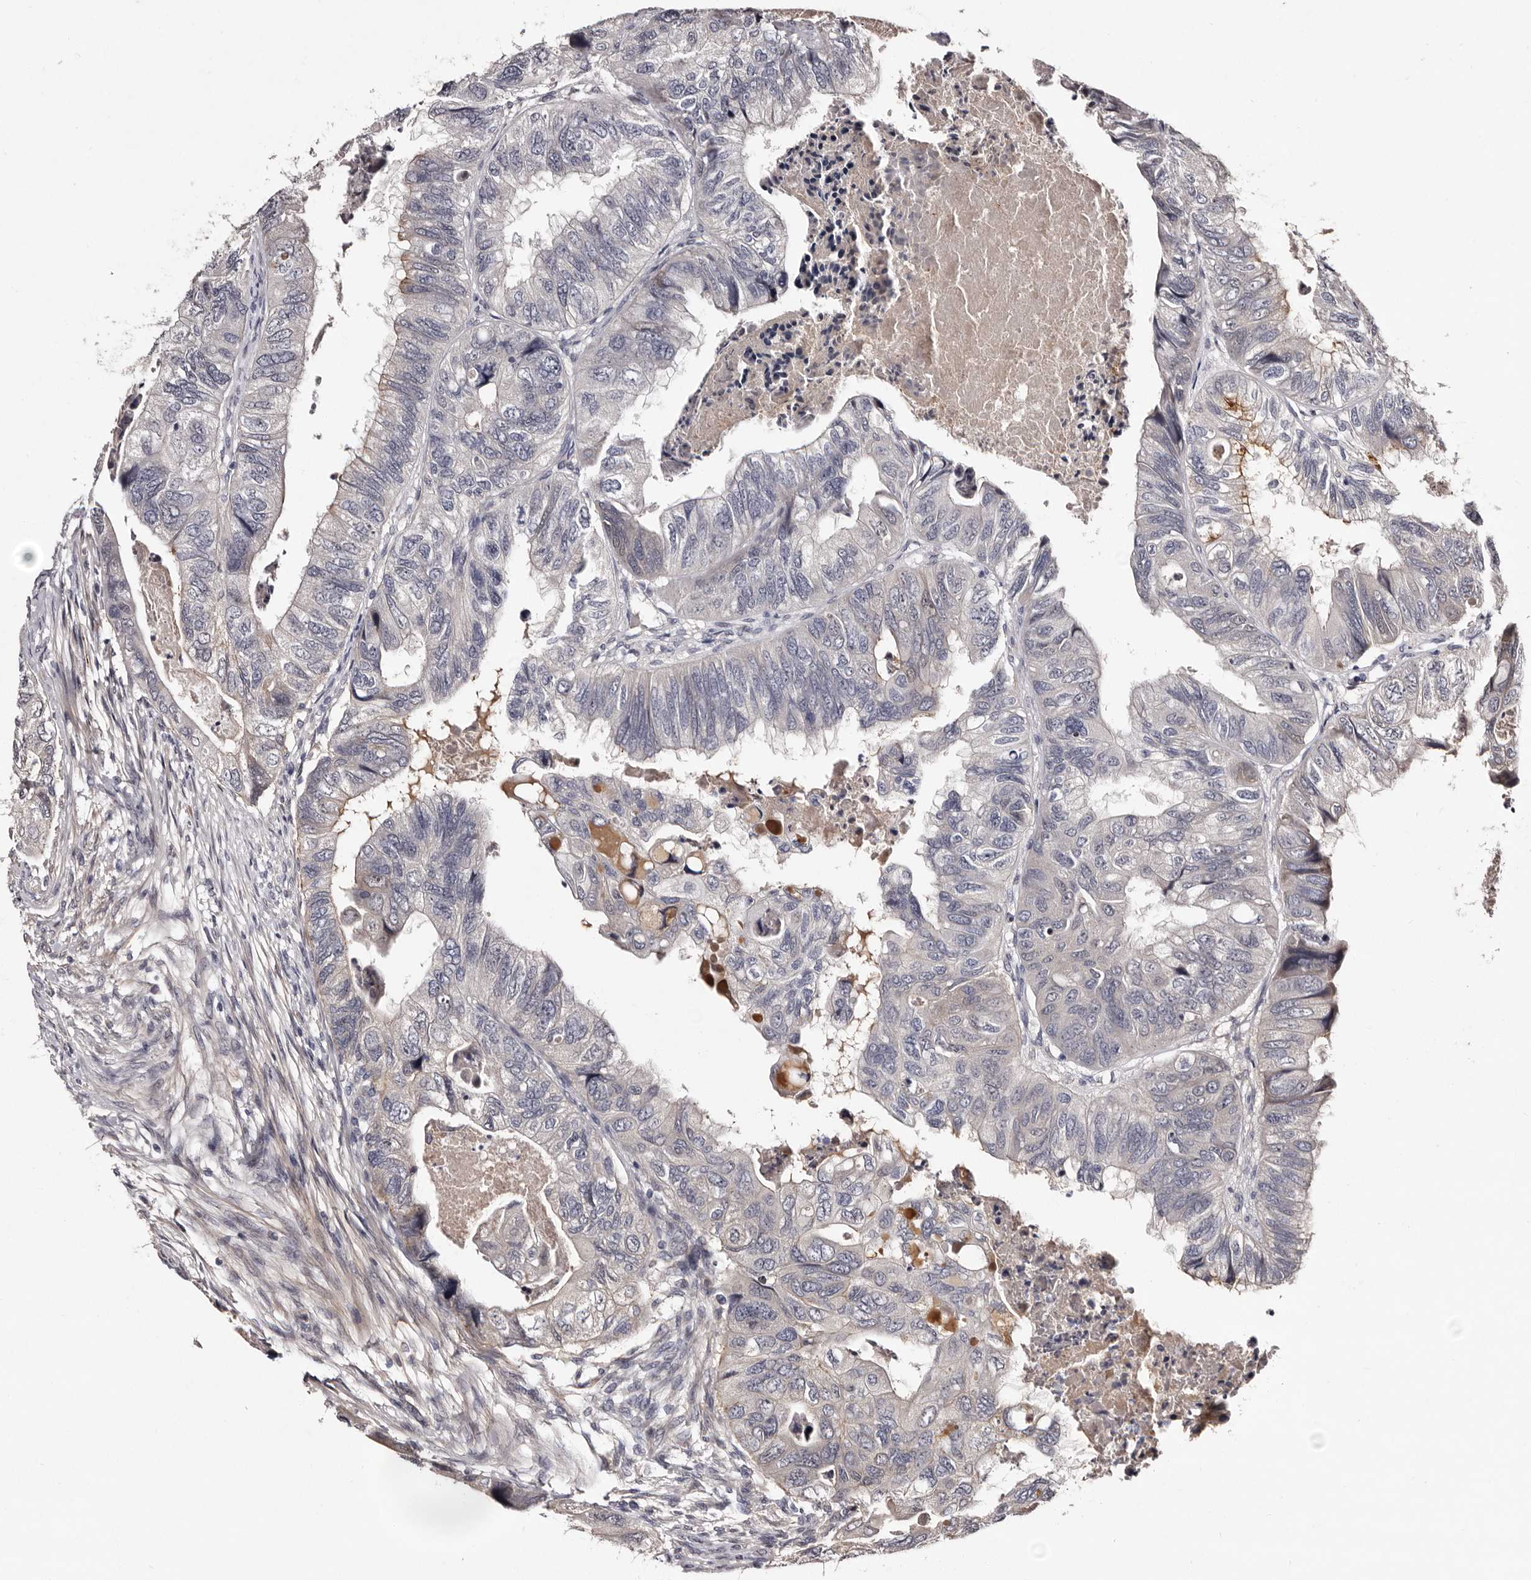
{"staining": {"intensity": "moderate", "quantity": "<25%", "location": "cytoplasmic/membranous"}, "tissue": "colorectal cancer", "cell_type": "Tumor cells", "image_type": "cancer", "snomed": [{"axis": "morphology", "description": "Adenocarcinoma, NOS"}, {"axis": "topography", "description": "Rectum"}], "caption": "An IHC image of tumor tissue is shown. Protein staining in brown labels moderate cytoplasmic/membranous positivity in colorectal cancer within tumor cells.", "gene": "LANCL2", "patient": {"sex": "male", "age": 63}}